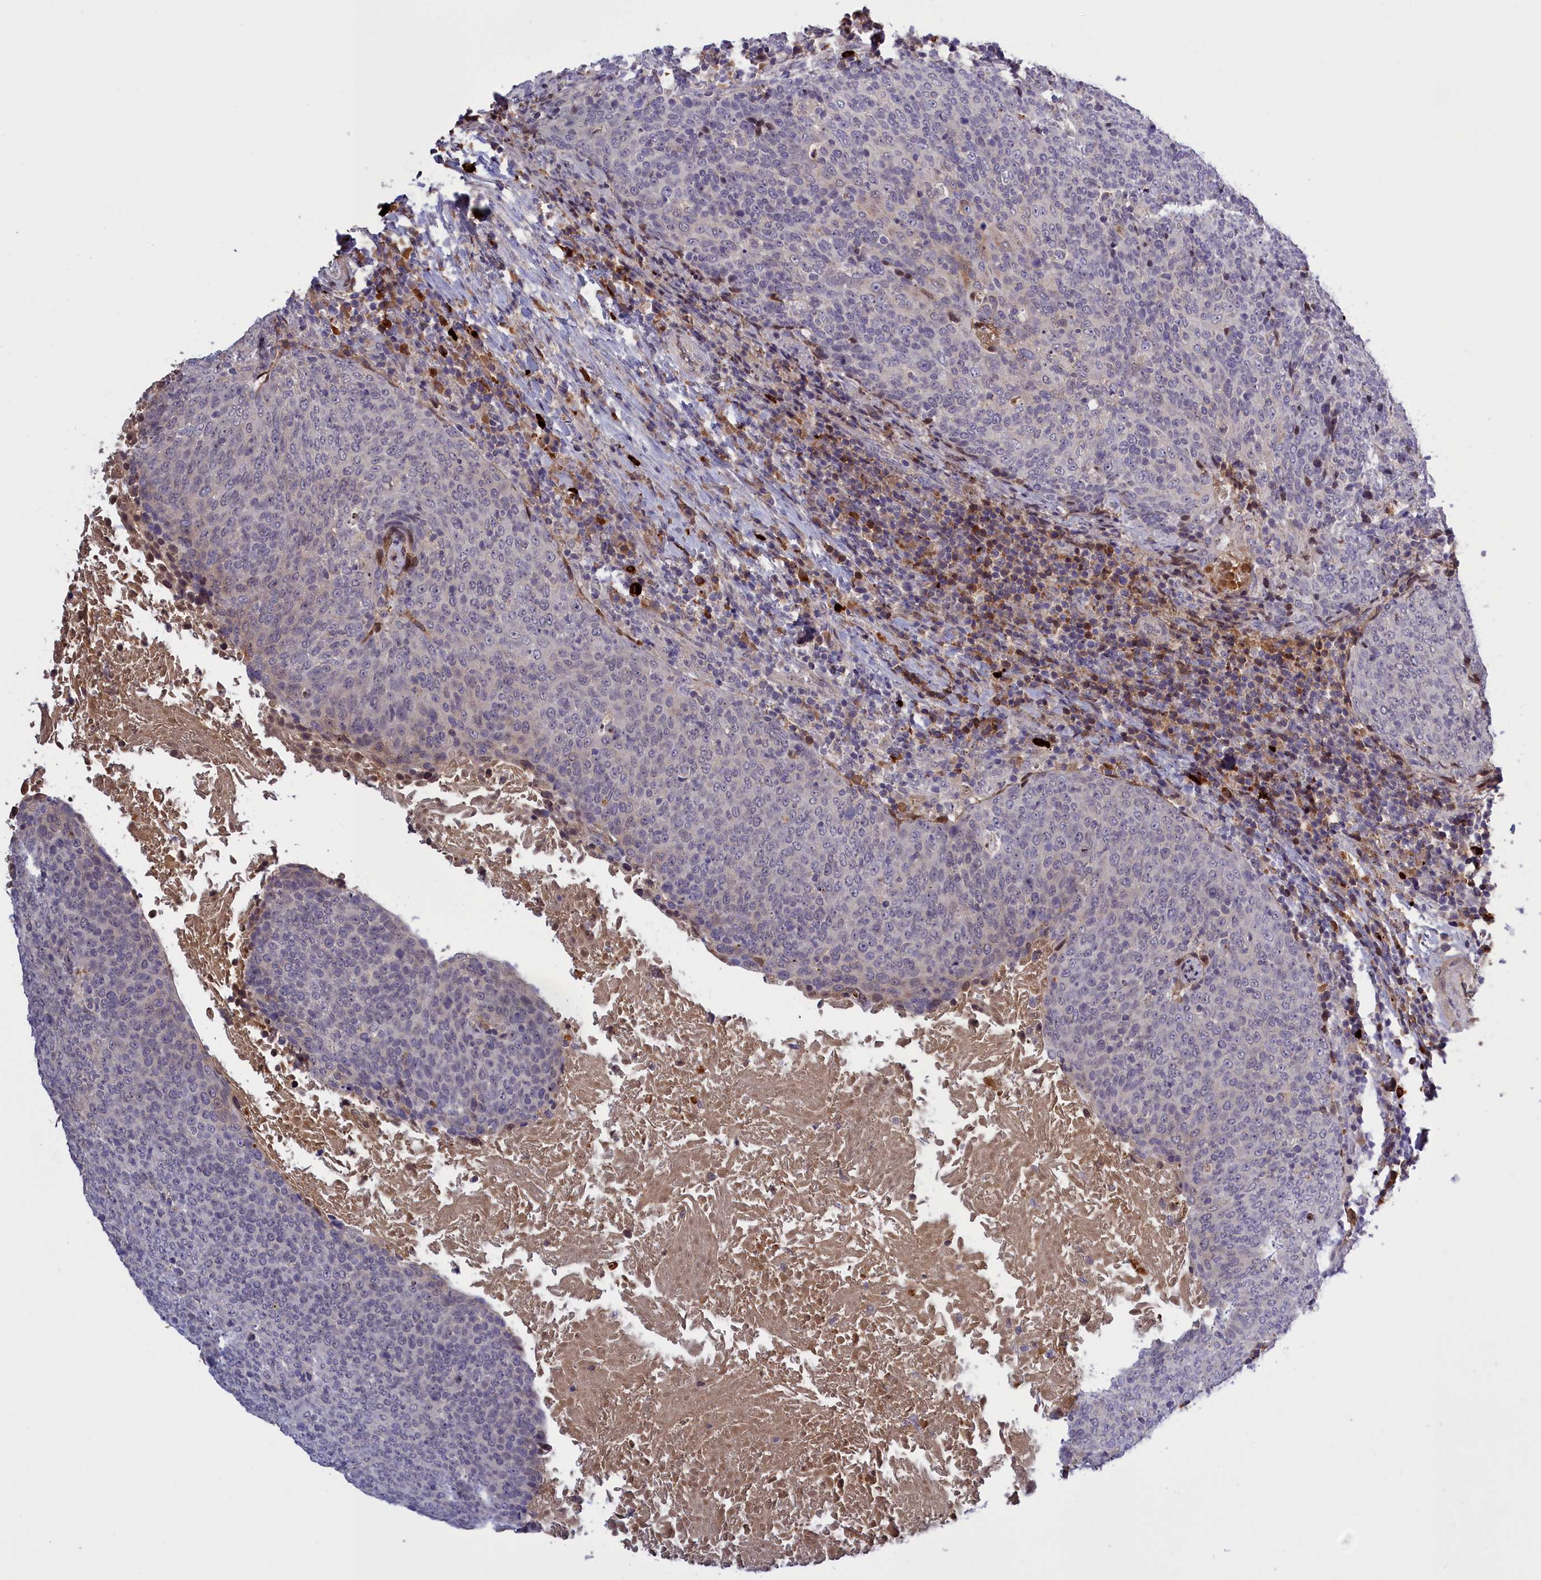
{"staining": {"intensity": "negative", "quantity": "none", "location": "none"}, "tissue": "head and neck cancer", "cell_type": "Tumor cells", "image_type": "cancer", "snomed": [{"axis": "morphology", "description": "Squamous cell carcinoma, NOS"}, {"axis": "morphology", "description": "Squamous cell carcinoma, metastatic, NOS"}, {"axis": "topography", "description": "Lymph node"}, {"axis": "topography", "description": "Head-Neck"}], "caption": "Human squamous cell carcinoma (head and neck) stained for a protein using immunohistochemistry demonstrates no expression in tumor cells.", "gene": "RRAD", "patient": {"sex": "male", "age": 62}}